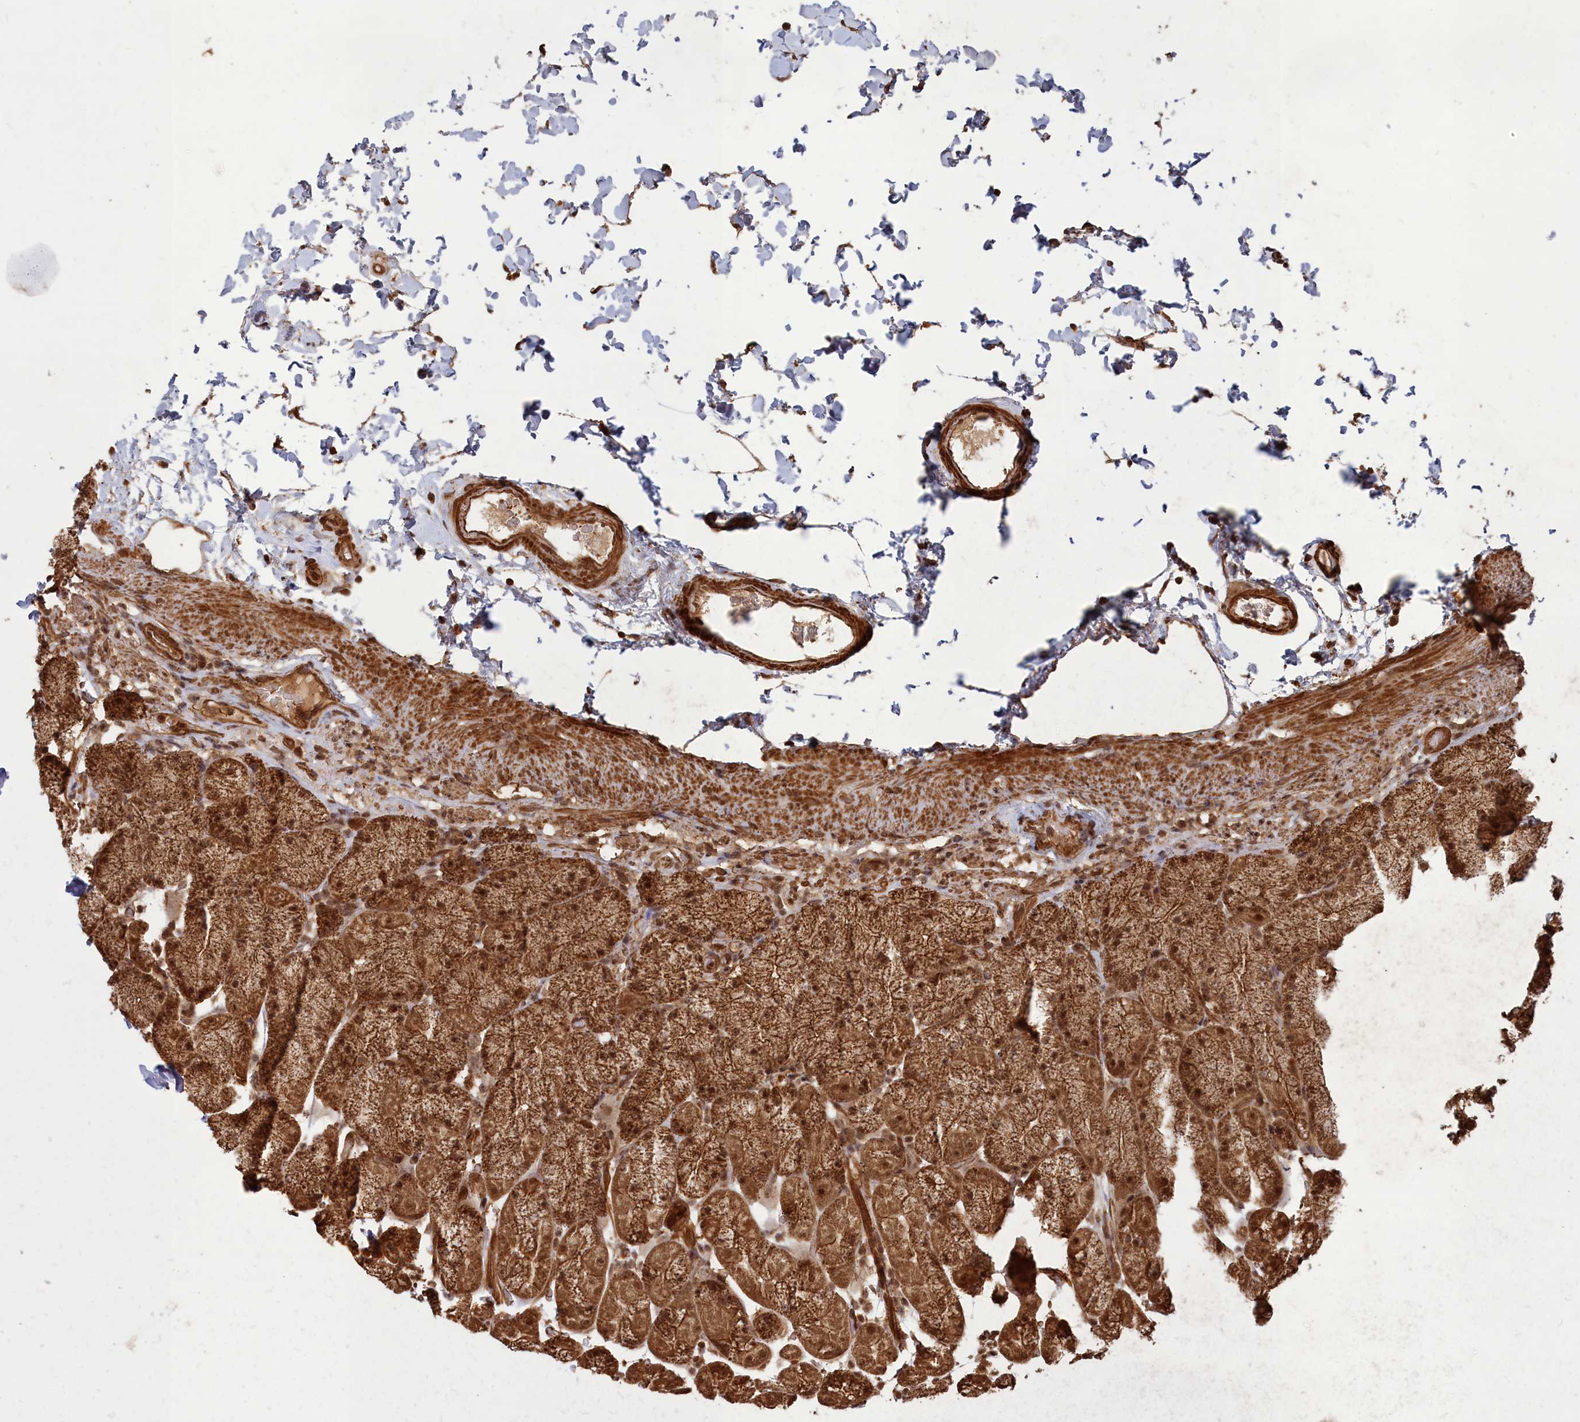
{"staining": {"intensity": "strong", "quantity": ">75%", "location": "cytoplasmic/membranous,nuclear"}, "tissue": "stomach", "cell_type": "Glandular cells", "image_type": "normal", "snomed": [{"axis": "morphology", "description": "Normal tissue, NOS"}, {"axis": "topography", "description": "Stomach, upper"}, {"axis": "topography", "description": "Stomach, lower"}], "caption": "IHC photomicrograph of normal human stomach stained for a protein (brown), which demonstrates high levels of strong cytoplasmic/membranous,nuclear positivity in approximately >75% of glandular cells.", "gene": "CCDC174", "patient": {"sex": "male", "age": 67}}